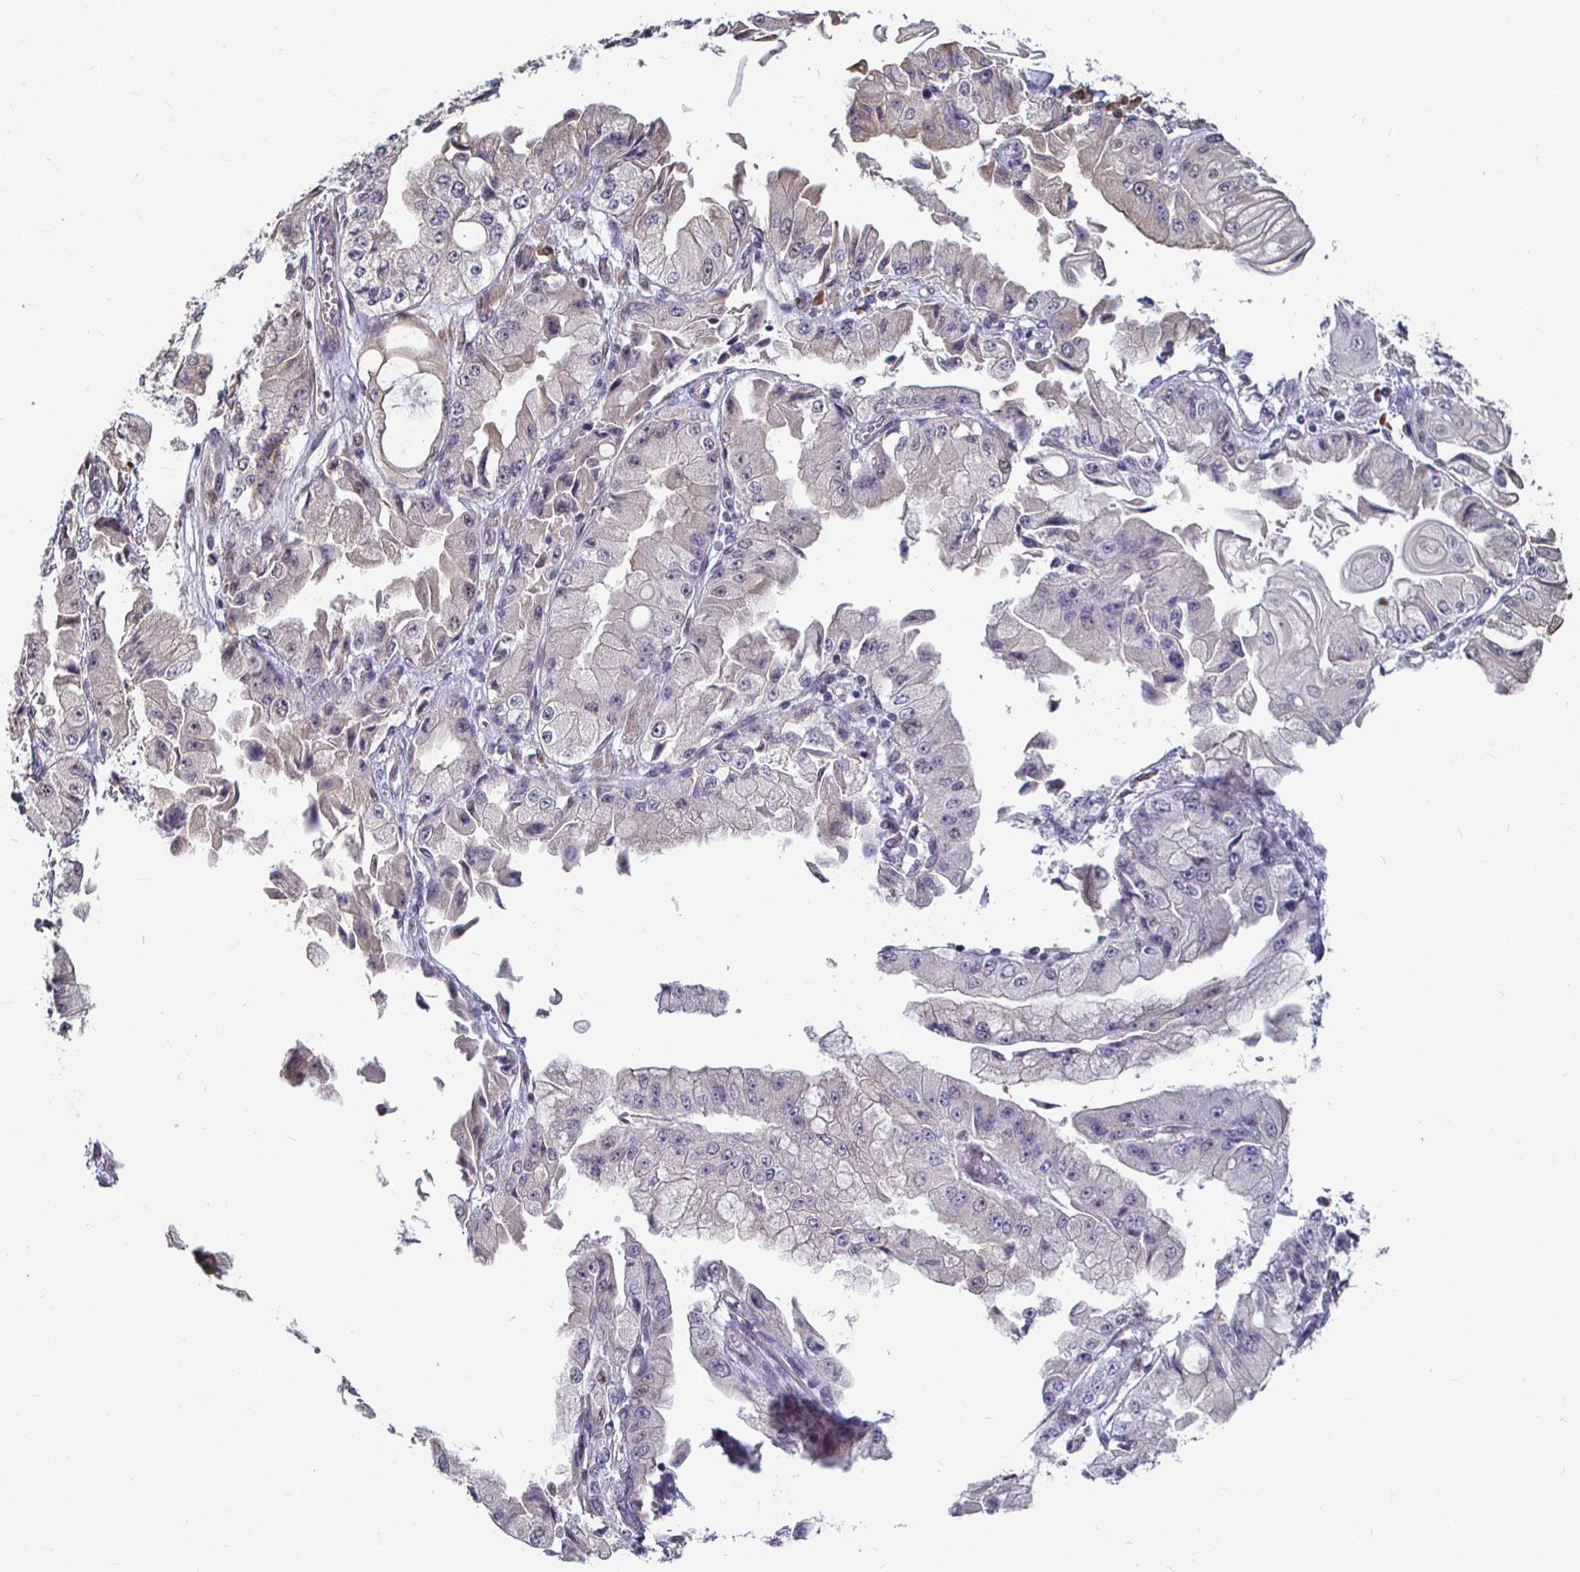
{"staining": {"intensity": "negative", "quantity": "none", "location": "none"}, "tissue": "stomach cancer", "cell_type": "Tumor cells", "image_type": "cancer", "snomed": [{"axis": "morphology", "description": "Adenocarcinoma, NOS"}, {"axis": "topography", "description": "Stomach, upper"}], "caption": "High magnification brightfield microscopy of adenocarcinoma (stomach) stained with DAB (3,3'-diaminobenzidine) (brown) and counterstained with hematoxylin (blue): tumor cells show no significant expression.", "gene": "CAPN11", "patient": {"sex": "female", "age": 74}}